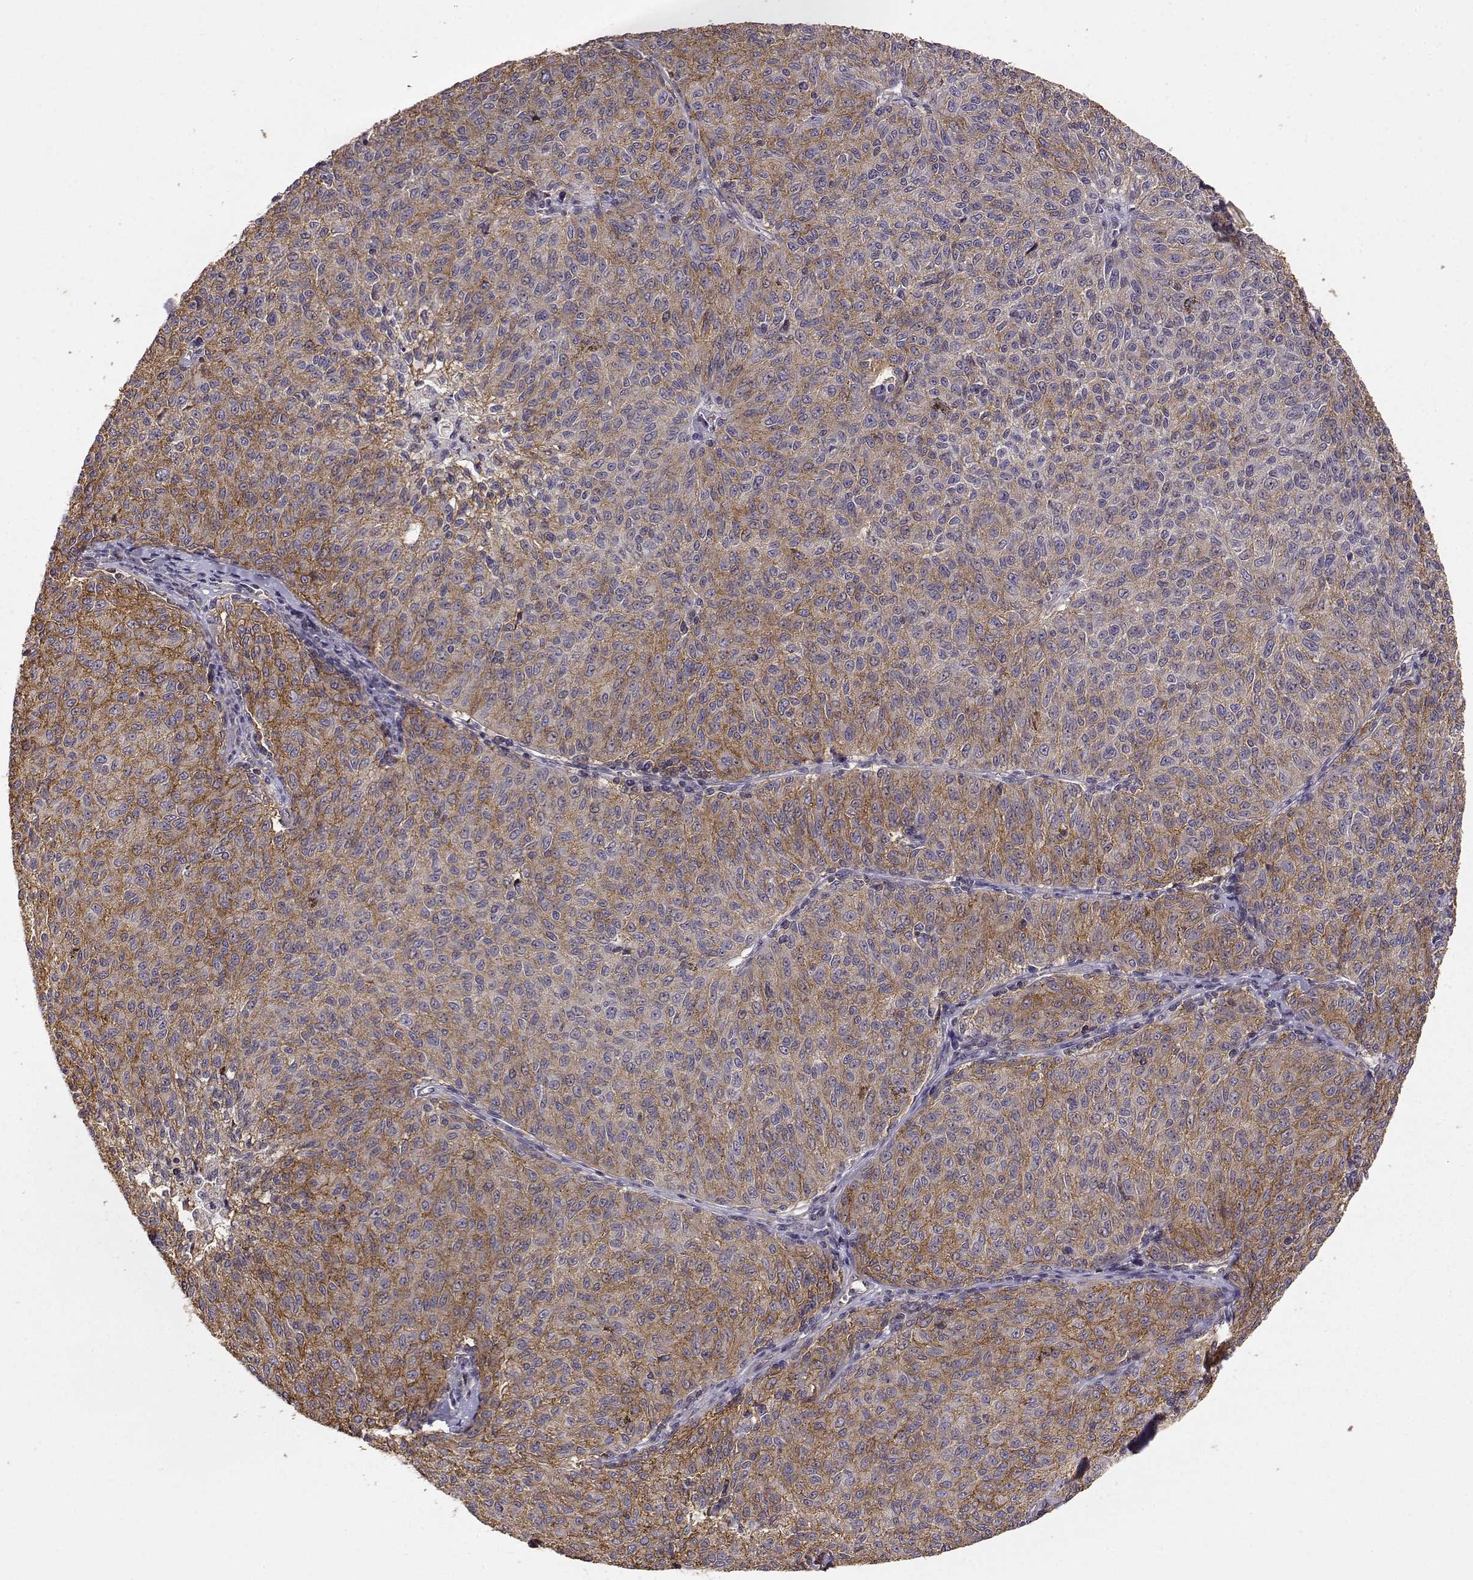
{"staining": {"intensity": "moderate", "quantity": "<25%", "location": "cytoplasmic/membranous"}, "tissue": "melanoma", "cell_type": "Tumor cells", "image_type": "cancer", "snomed": [{"axis": "morphology", "description": "Malignant melanoma, NOS"}, {"axis": "topography", "description": "Skin"}], "caption": "A brown stain highlights moderate cytoplasmic/membranous positivity of a protein in human melanoma tumor cells.", "gene": "IFITM1", "patient": {"sex": "female", "age": 72}}